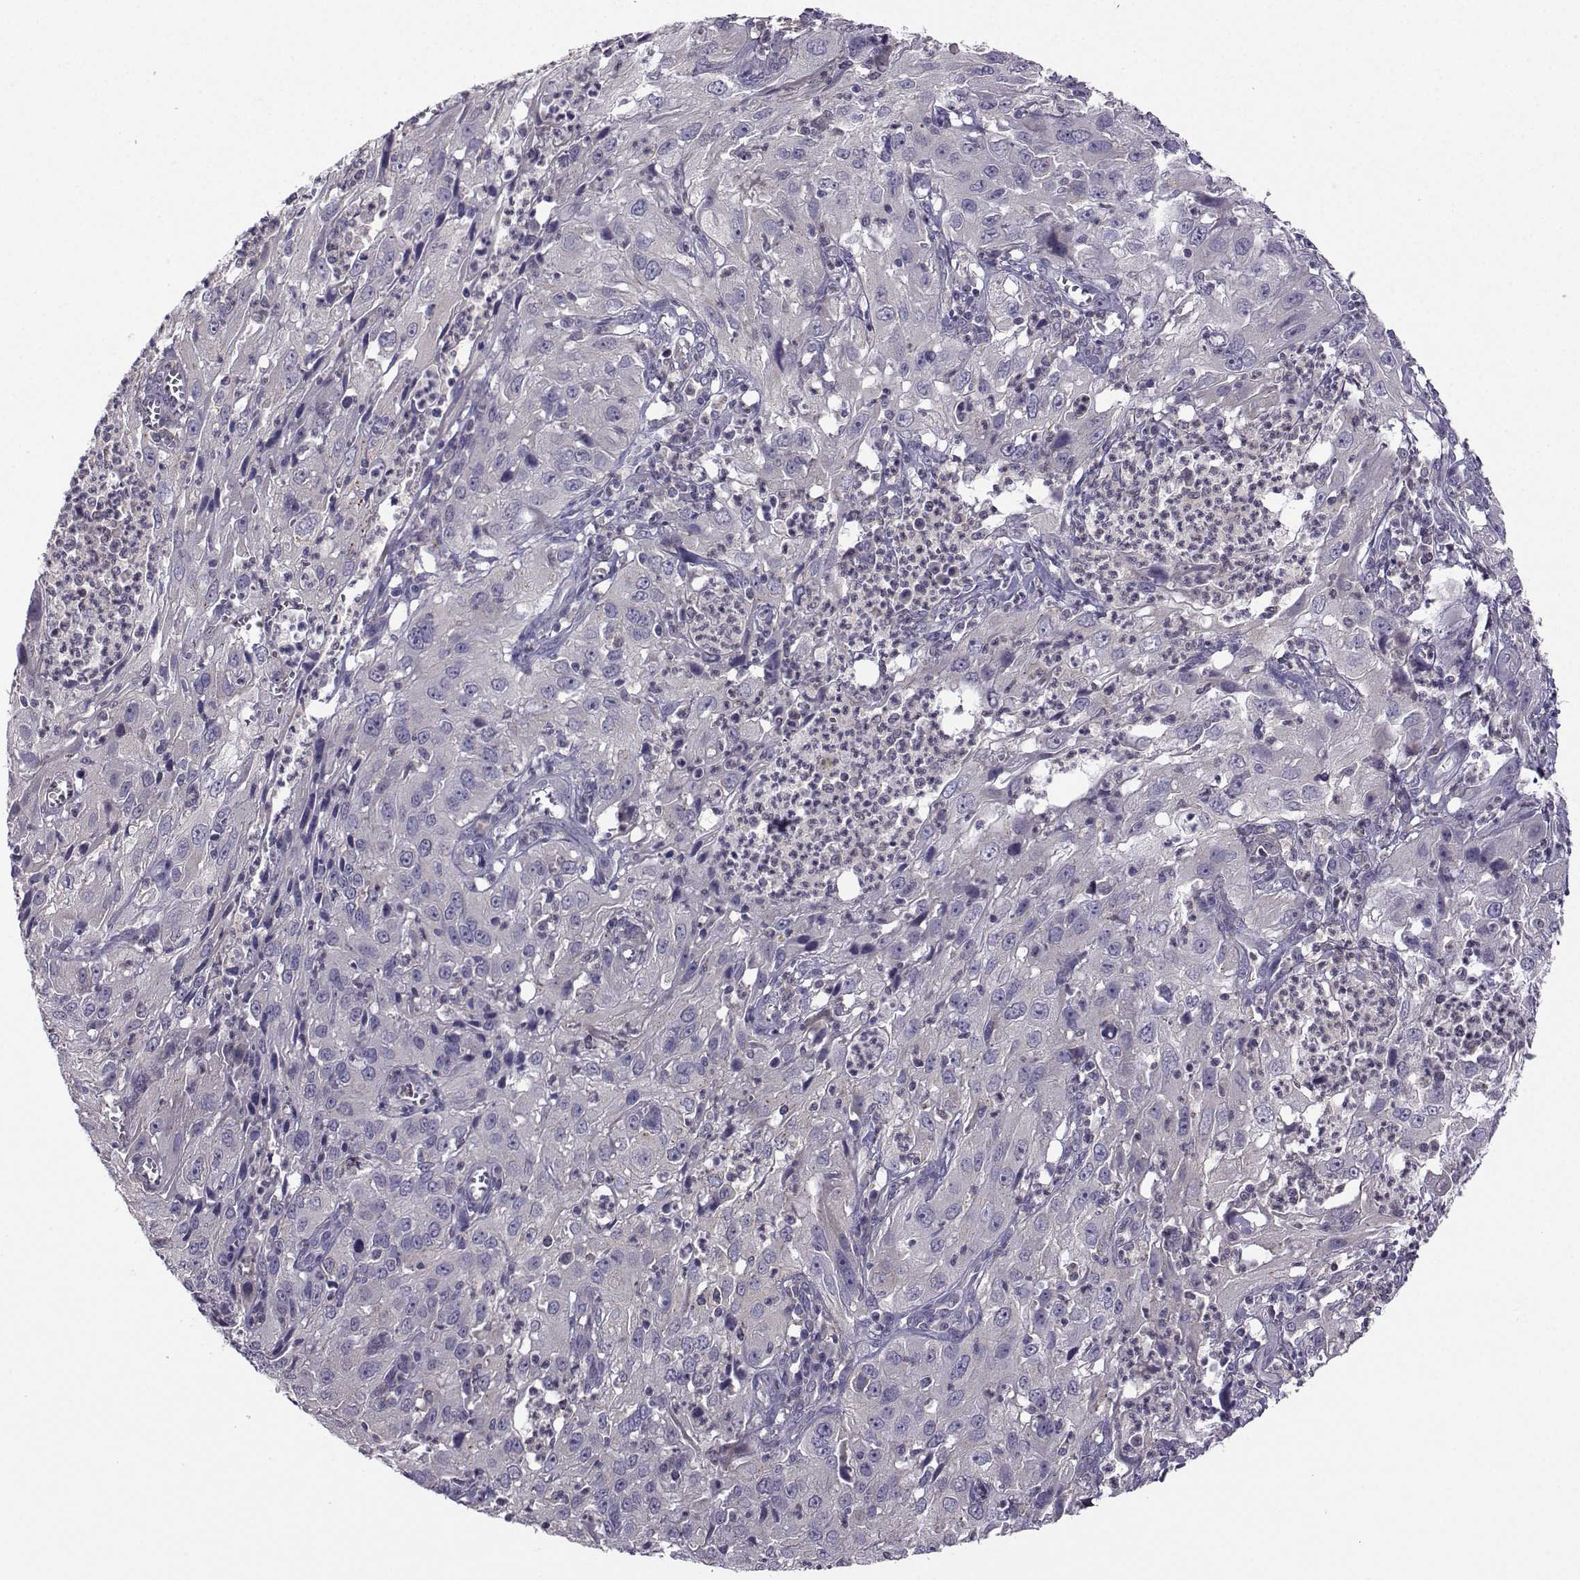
{"staining": {"intensity": "negative", "quantity": "none", "location": "none"}, "tissue": "cervical cancer", "cell_type": "Tumor cells", "image_type": "cancer", "snomed": [{"axis": "morphology", "description": "Squamous cell carcinoma, NOS"}, {"axis": "topography", "description": "Cervix"}], "caption": "Tumor cells show no significant positivity in squamous cell carcinoma (cervical). (DAB (3,3'-diaminobenzidine) immunohistochemistry visualized using brightfield microscopy, high magnification).", "gene": "FCAMR", "patient": {"sex": "female", "age": 32}}